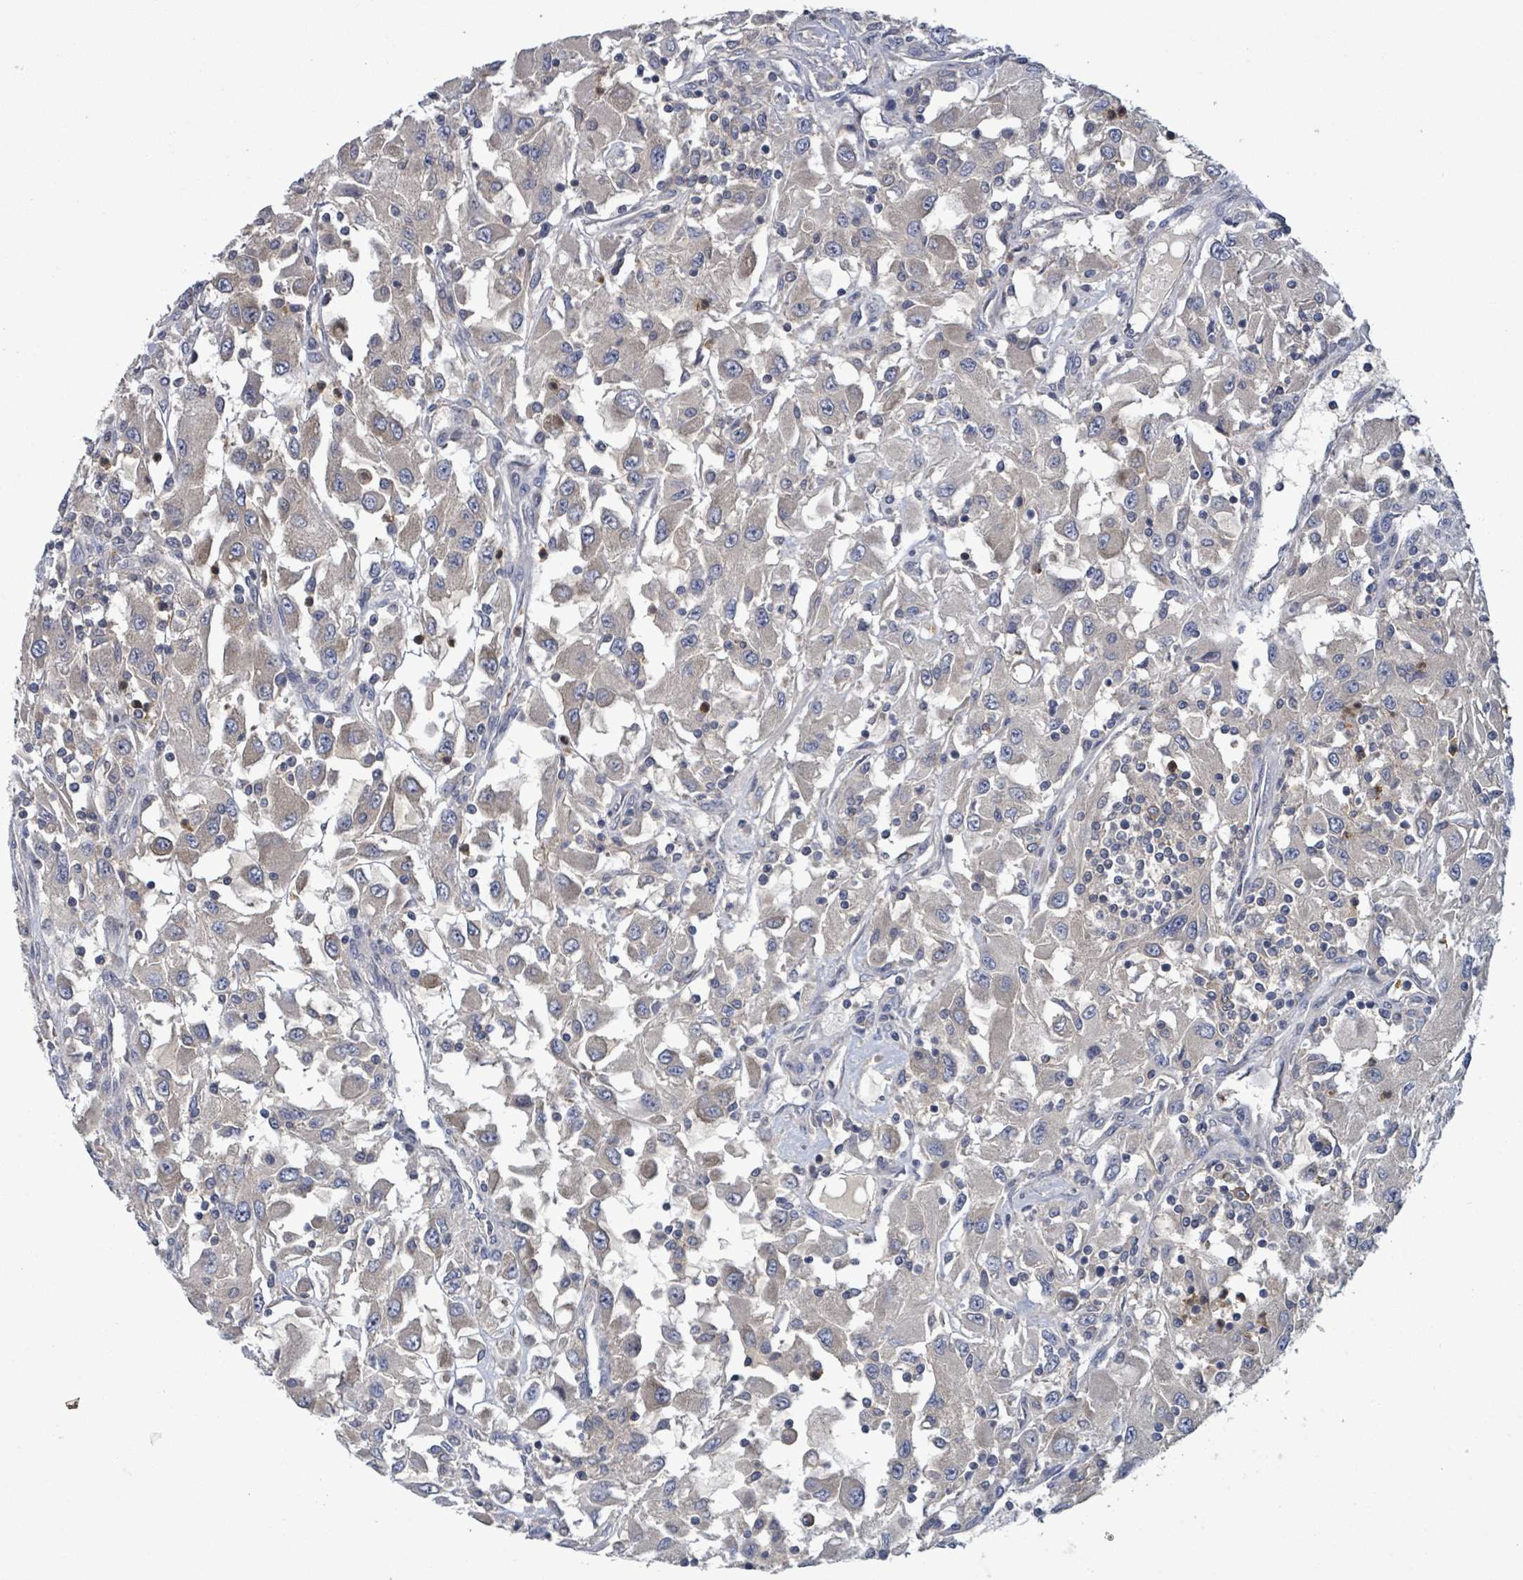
{"staining": {"intensity": "weak", "quantity": "<25%", "location": "cytoplasmic/membranous"}, "tissue": "renal cancer", "cell_type": "Tumor cells", "image_type": "cancer", "snomed": [{"axis": "morphology", "description": "Adenocarcinoma, NOS"}, {"axis": "topography", "description": "Kidney"}], "caption": "This is an immunohistochemistry micrograph of renal cancer (adenocarcinoma). There is no positivity in tumor cells.", "gene": "SERPINE3", "patient": {"sex": "female", "age": 67}}